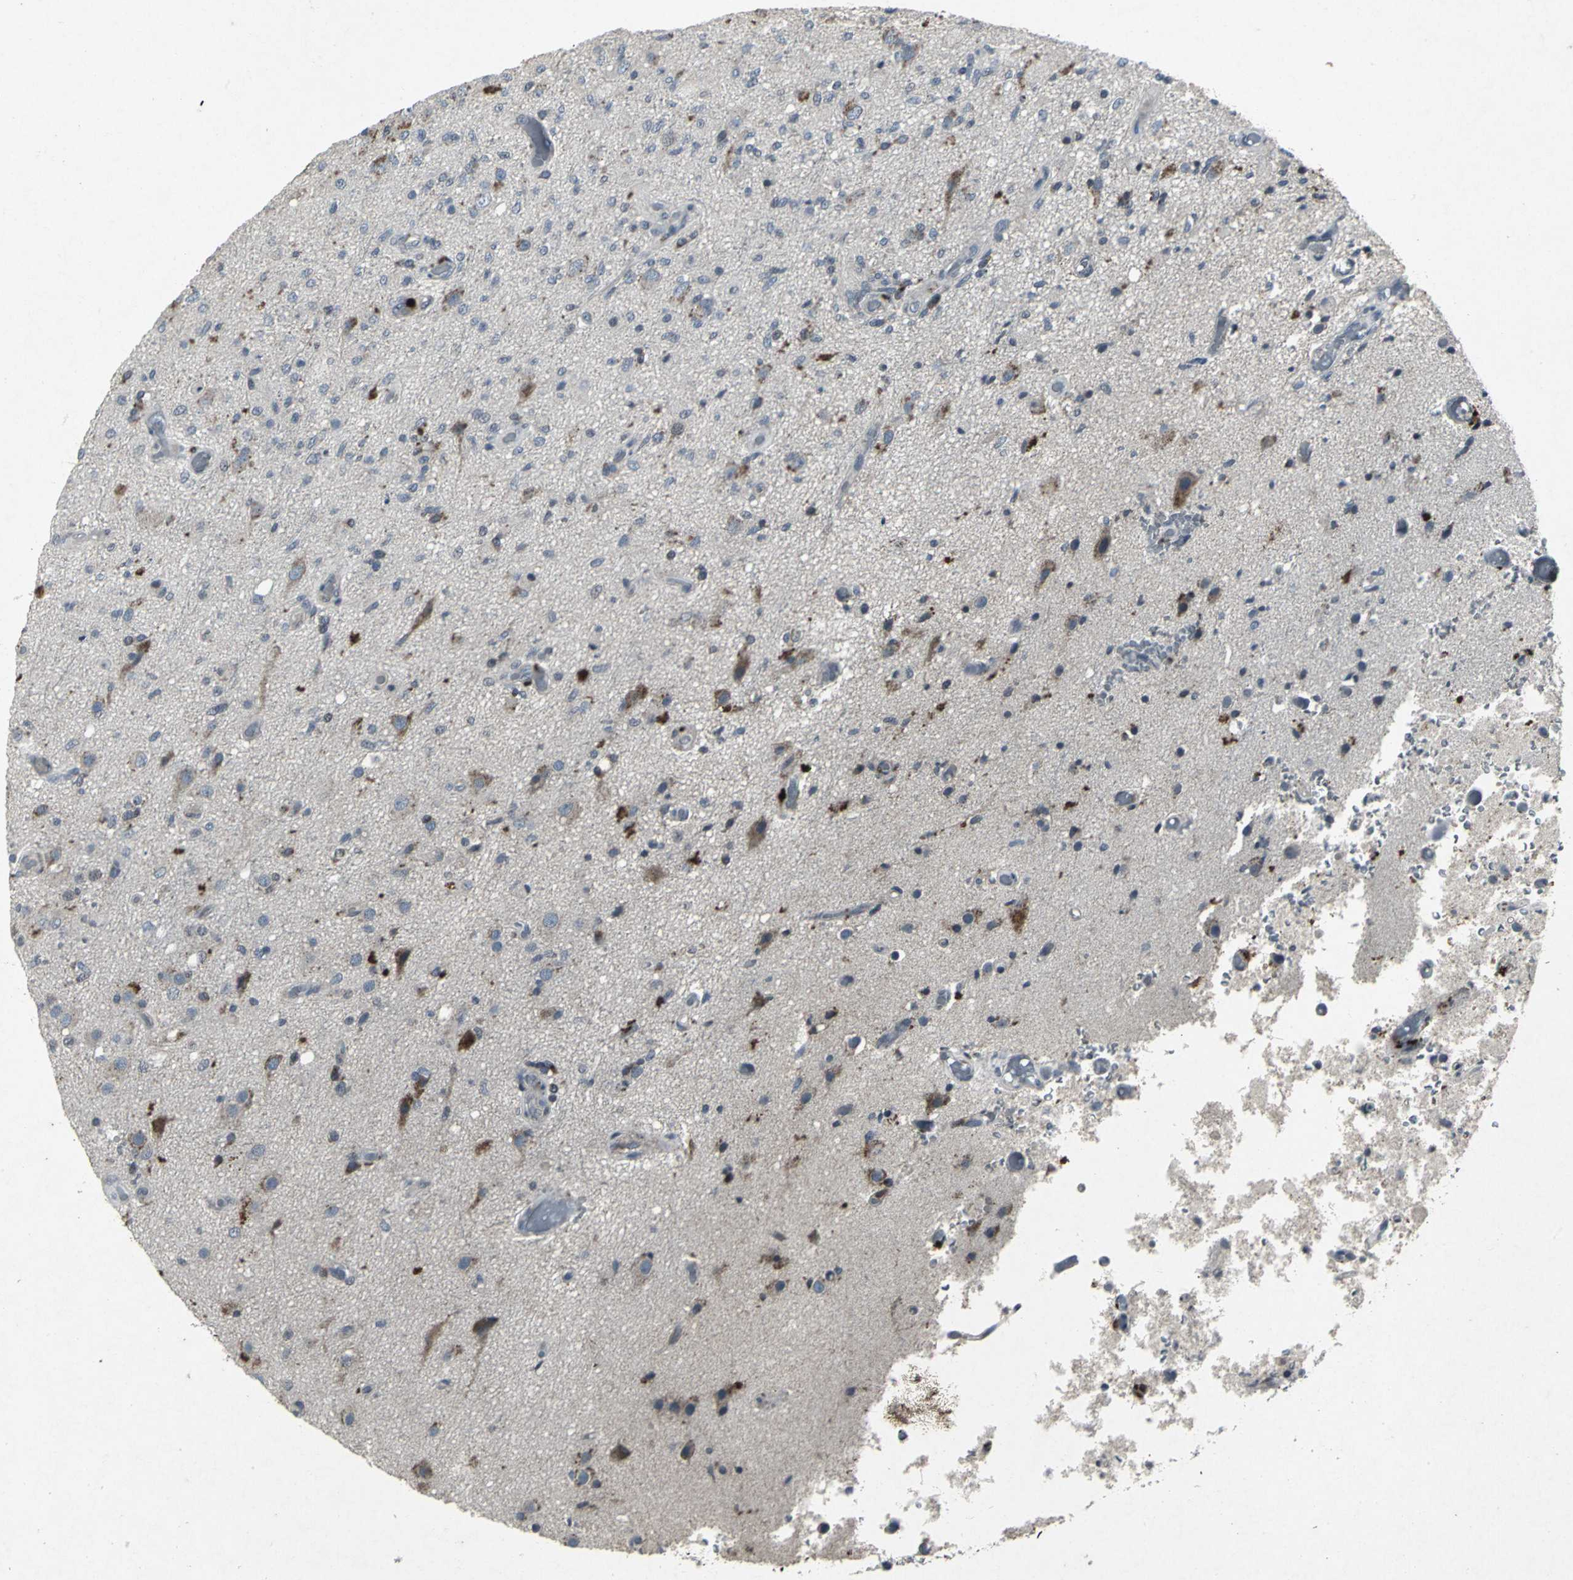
{"staining": {"intensity": "weak", "quantity": "<25%", "location": "cytoplasmic/membranous"}, "tissue": "glioma", "cell_type": "Tumor cells", "image_type": "cancer", "snomed": [{"axis": "morphology", "description": "Normal tissue, NOS"}, {"axis": "morphology", "description": "Glioma, malignant, High grade"}, {"axis": "topography", "description": "Cerebral cortex"}], "caption": "Tumor cells show no significant expression in glioma.", "gene": "BMP4", "patient": {"sex": "male", "age": 77}}